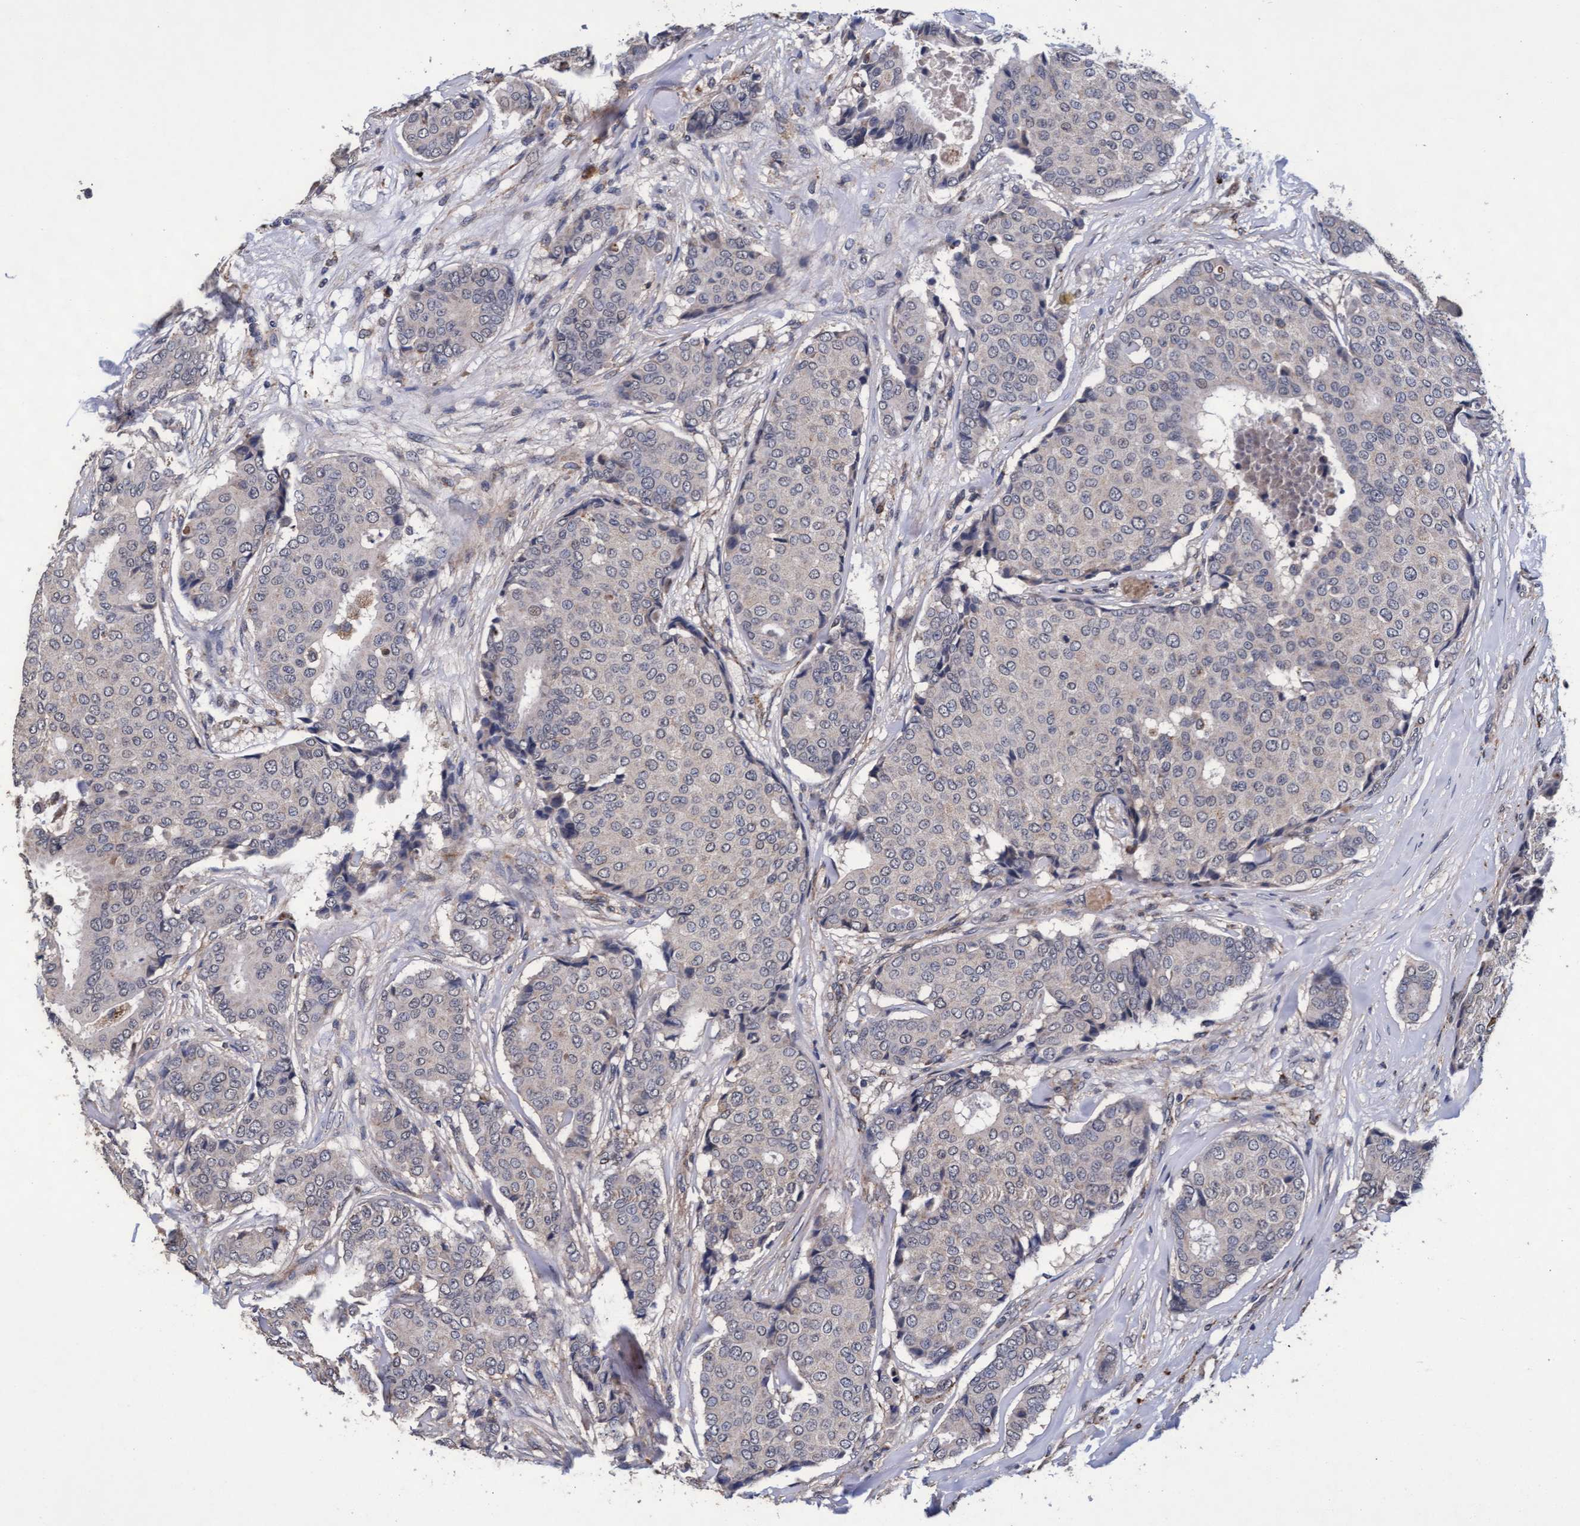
{"staining": {"intensity": "negative", "quantity": "none", "location": "none"}, "tissue": "breast cancer", "cell_type": "Tumor cells", "image_type": "cancer", "snomed": [{"axis": "morphology", "description": "Duct carcinoma"}, {"axis": "topography", "description": "Breast"}], "caption": "This is a image of IHC staining of infiltrating ductal carcinoma (breast), which shows no staining in tumor cells.", "gene": "CPQ", "patient": {"sex": "female", "age": 75}}